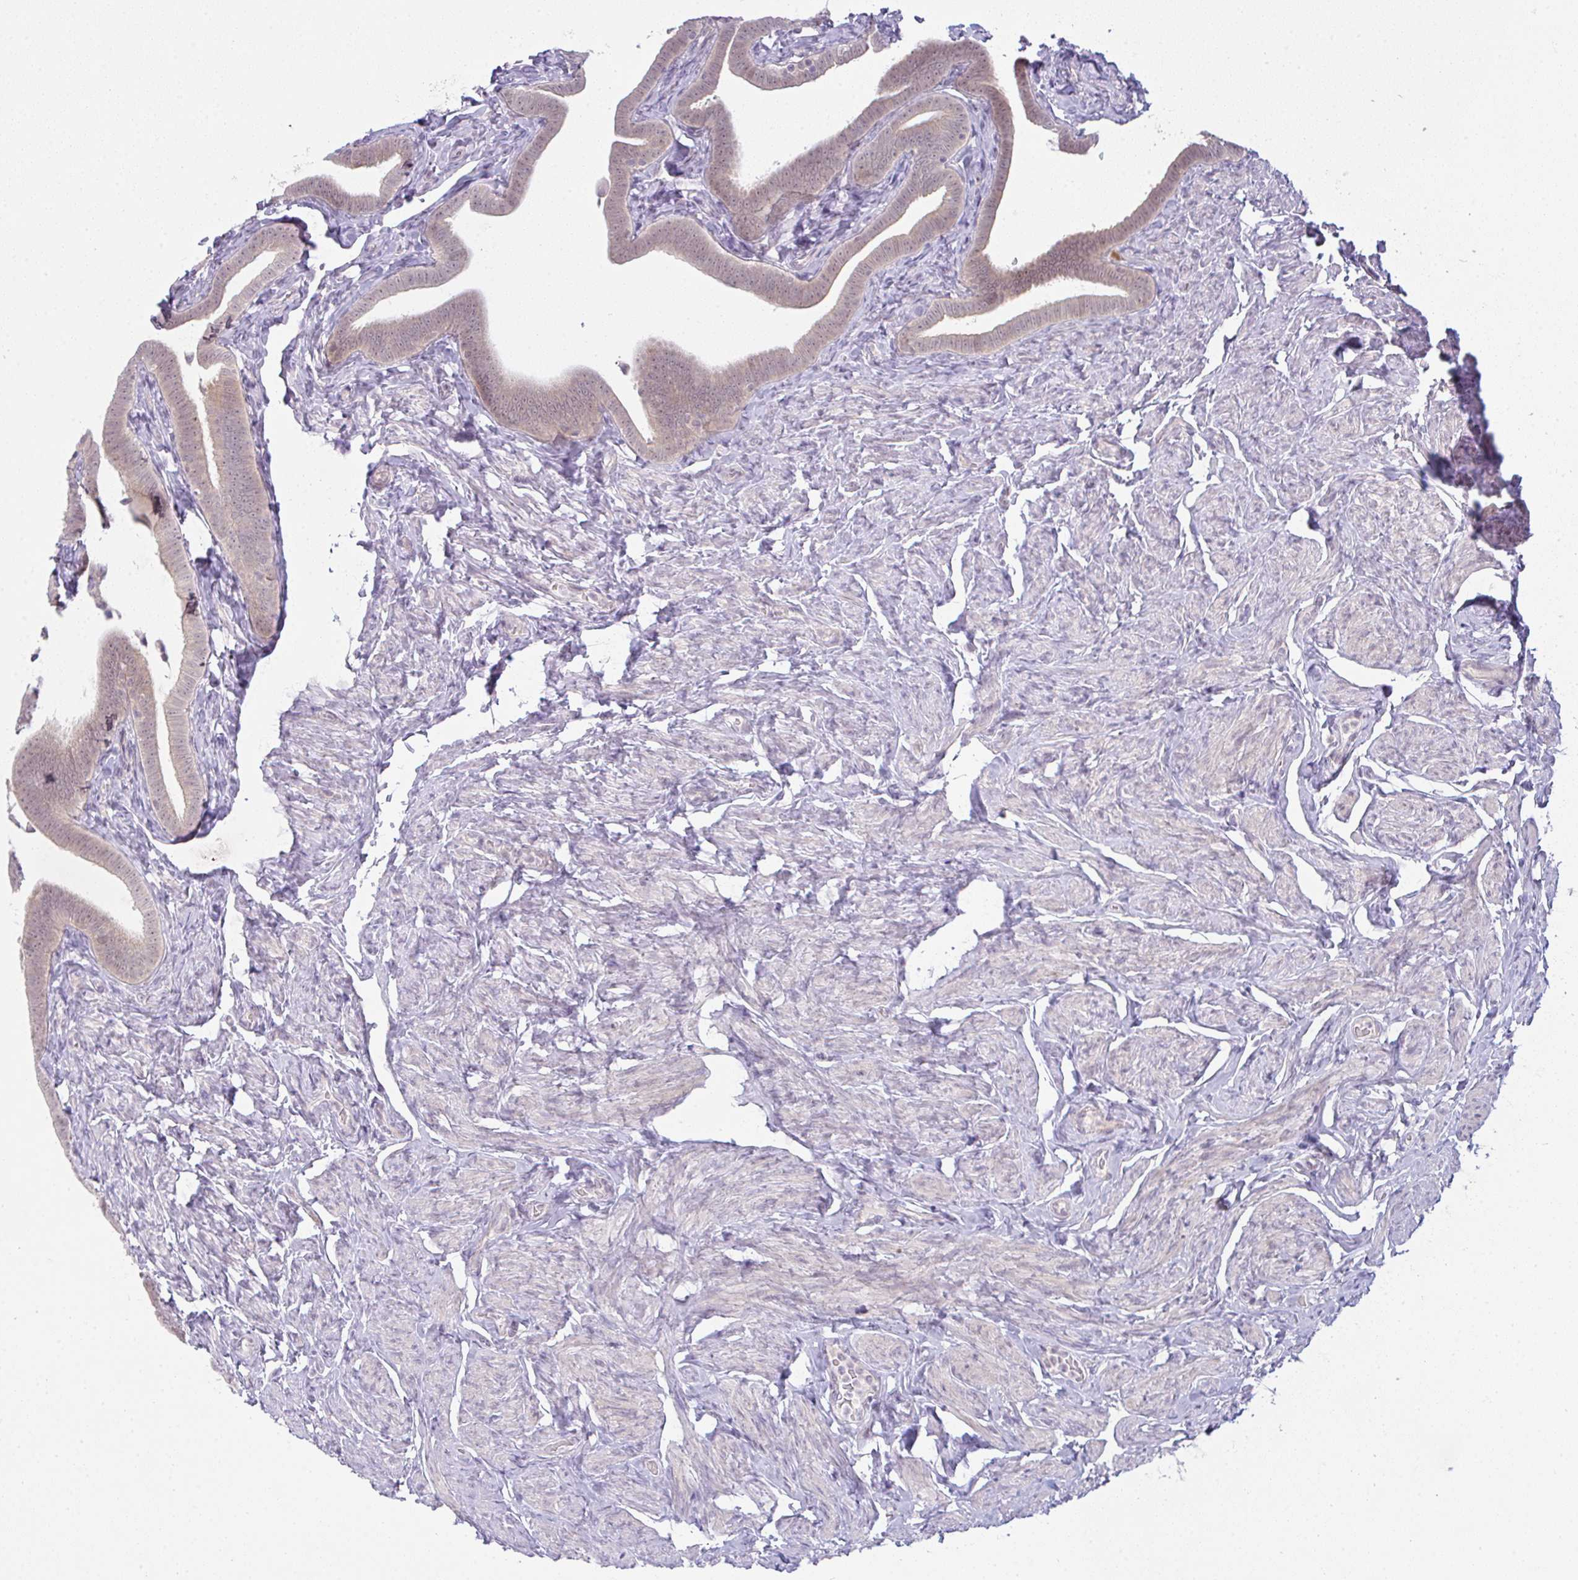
{"staining": {"intensity": "weak", "quantity": "25%-75%", "location": "cytoplasmic/membranous,nuclear"}, "tissue": "fallopian tube", "cell_type": "Glandular cells", "image_type": "normal", "snomed": [{"axis": "morphology", "description": "Normal tissue, NOS"}, {"axis": "topography", "description": "Fallopian tube"}], "caption": "Protein staining demonstrates weak cytoplasmic/membranous,nuclear expression in about 25%-75% of glandular cells in normal fallopian tube.", "gene": "CSE1L", "patient": {"sex": "female", "age": 69}}